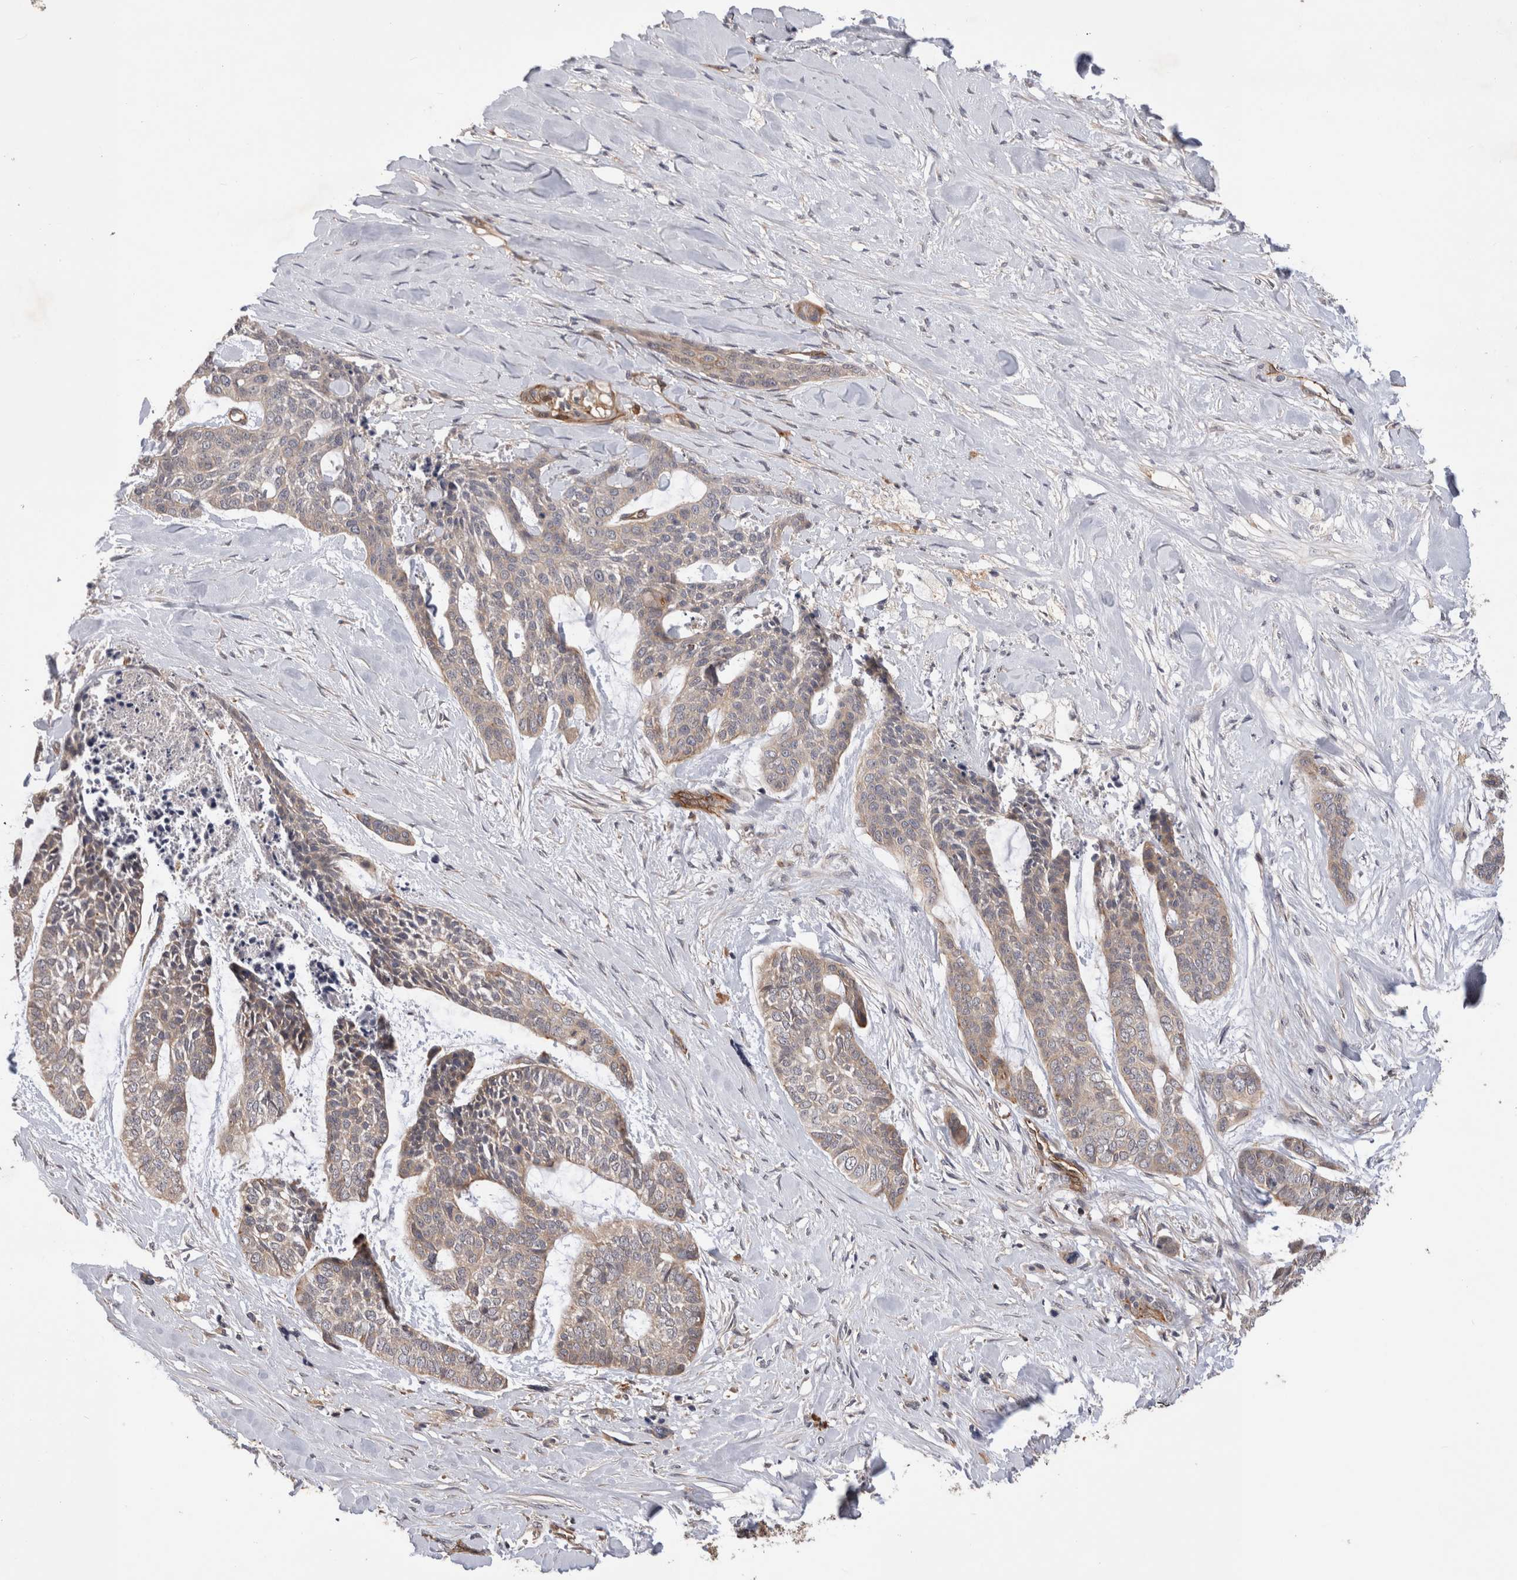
{"staining": {"intensity": "weak", "quantity": "25%-75%", "location": "cytoplasmic/membranous"}, "tissue": "skin cancer", "cell_type": "Tumor cells", "image_type": "cancer", "snomed": [{"axis": "morphology", "description": "Basal cell carcinoma"}, {"axis": "topography", "description": "Skin"}], "caption": "This is an image of immunohistochemistry staining of skin cancer (basal cell carcinoma), which shows weak staining in the cytoplasmic/membranous of tumor cells.", "gene": "BNIP2", "patient": {"sex": "female", "age": 64}}